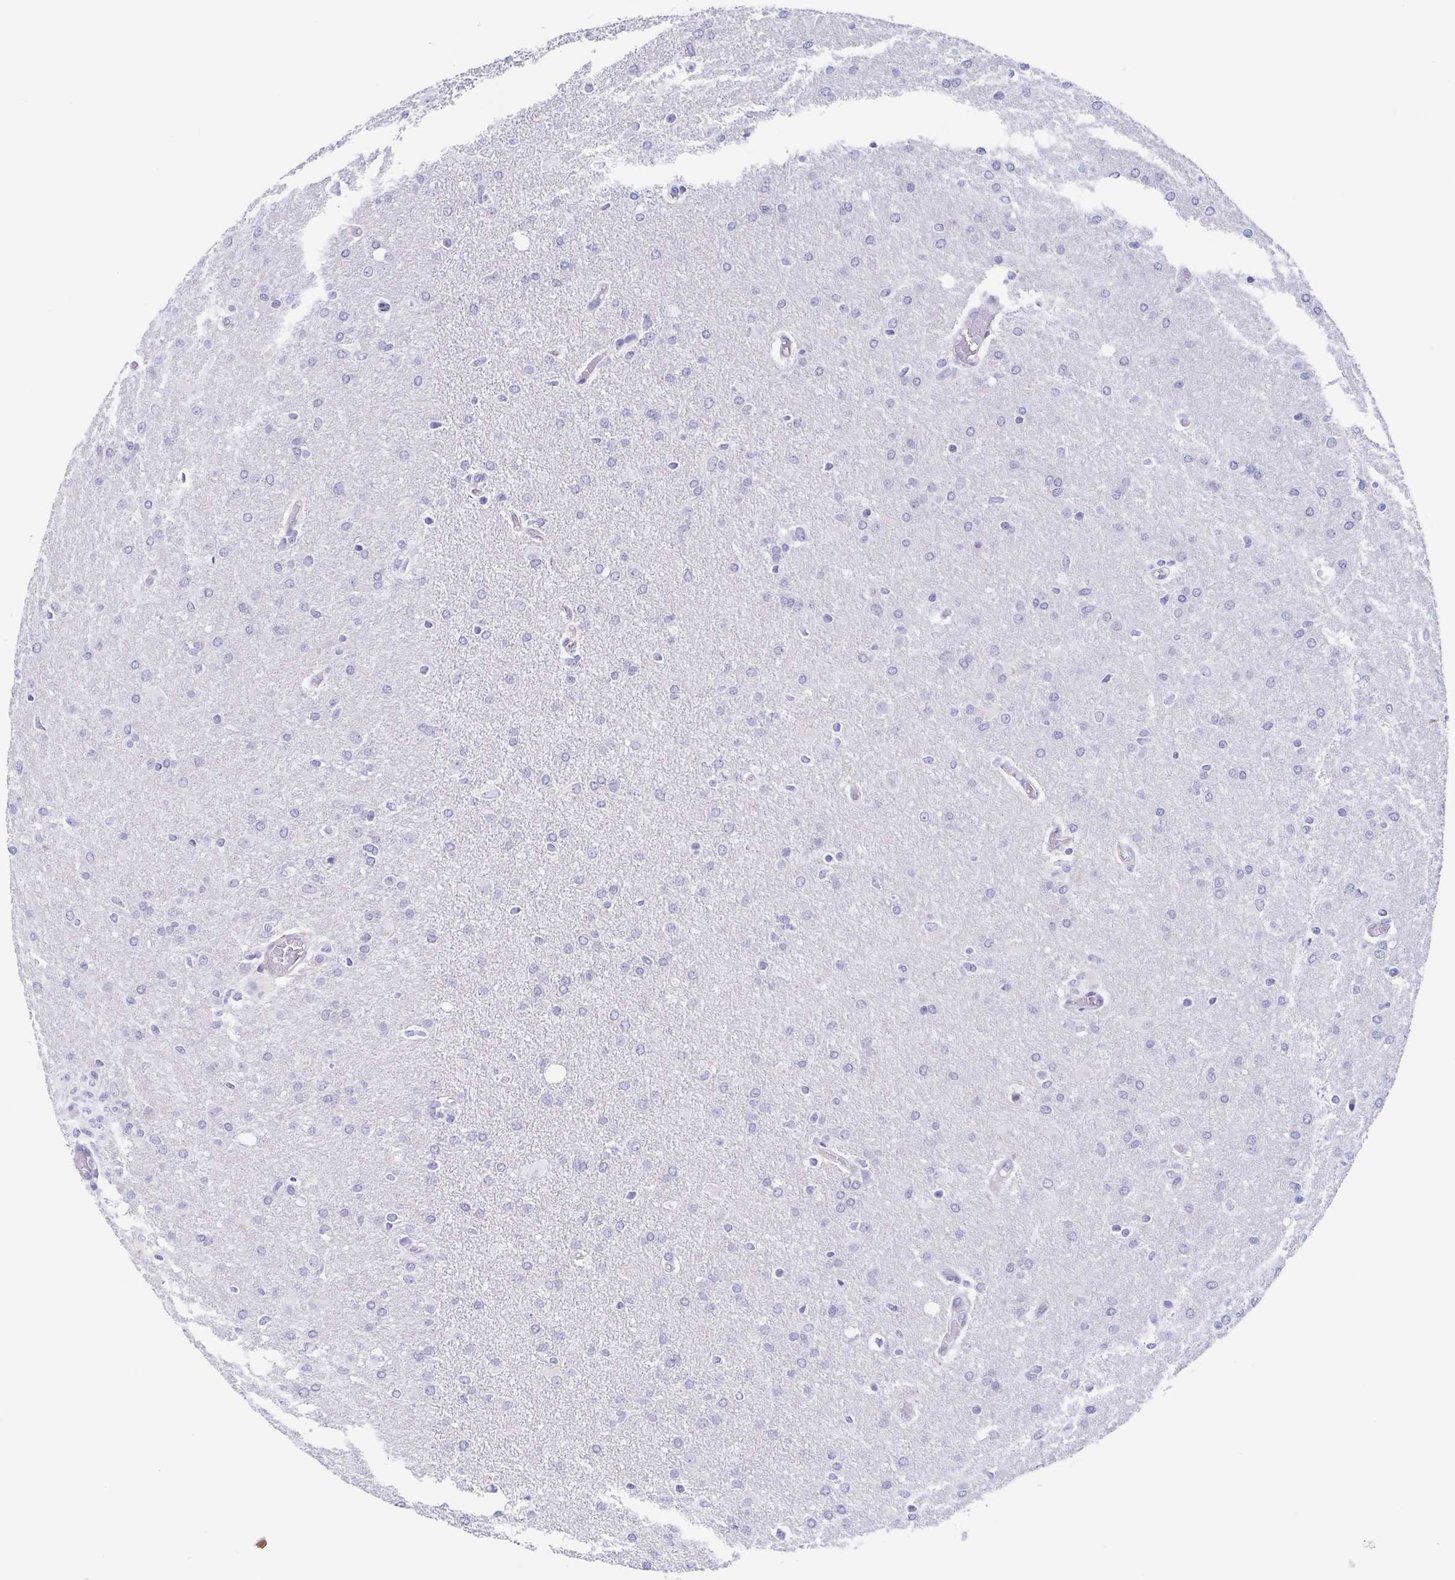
{"staining": {"intensity": "negative", "quantity": "none", "location": "none"}, "tissue": "glioma", "cell_type": "Tumor cells", "image_type": "cancer", "snomed": [{"axis": "morphology", "description": "Glioma, malignant, High grade"}, {"axis": "topography", "description": "Brain"}], "caption": "A histopathology image of malignant glioma (high-grade) stained for a protein displays no brown staining in tumor cells.", "gene": "TEX12", "patient": {"sex": "male", "age": 68}}